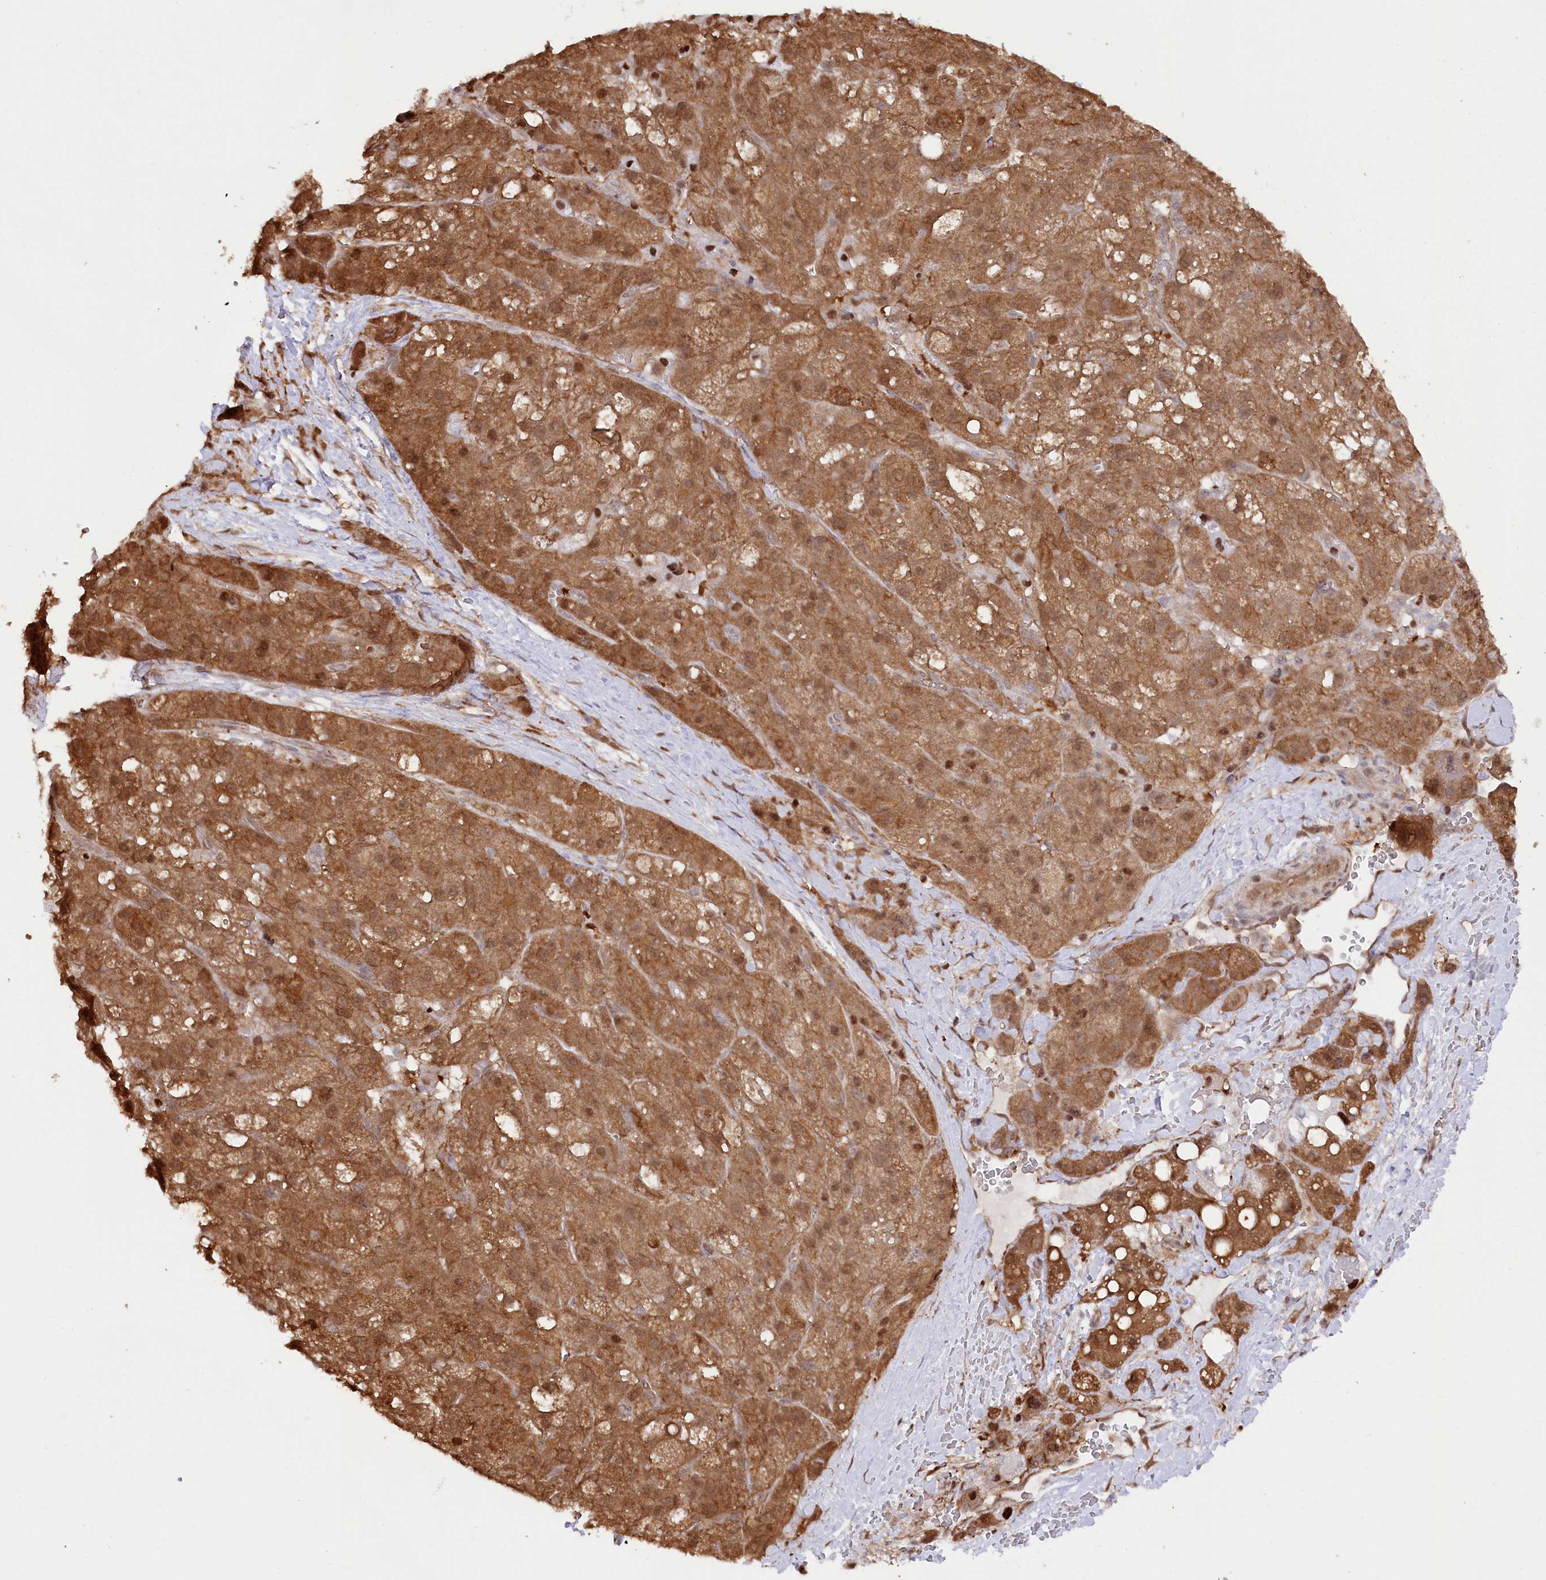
{"staining": {"intensity": "moderate", "quantity": ">75%", "location": "cytoplasmic/membranous,nuclear"}, "tissue": "liver cancer", "cell_type": "Tumor cells", "image_type": "cancer", "snomed": [{"axis": "morphology", "description": "Normal tissue, NOS"}, {"axis": "morphology", "description": "Carcinoma, Hepatocellular, NOS"}, {"axis": "topography", "description": "Liver"}], "caption": "Human liver cancer (hepatocellular carcinoma) stained for a protein (brown) shows moderate cytoplasmic/membranous and nuclear positive positivity in approximately >75% of tumor cells.", "gene": "PSMA1", "patient": {"sex": "male", "age": 57}}